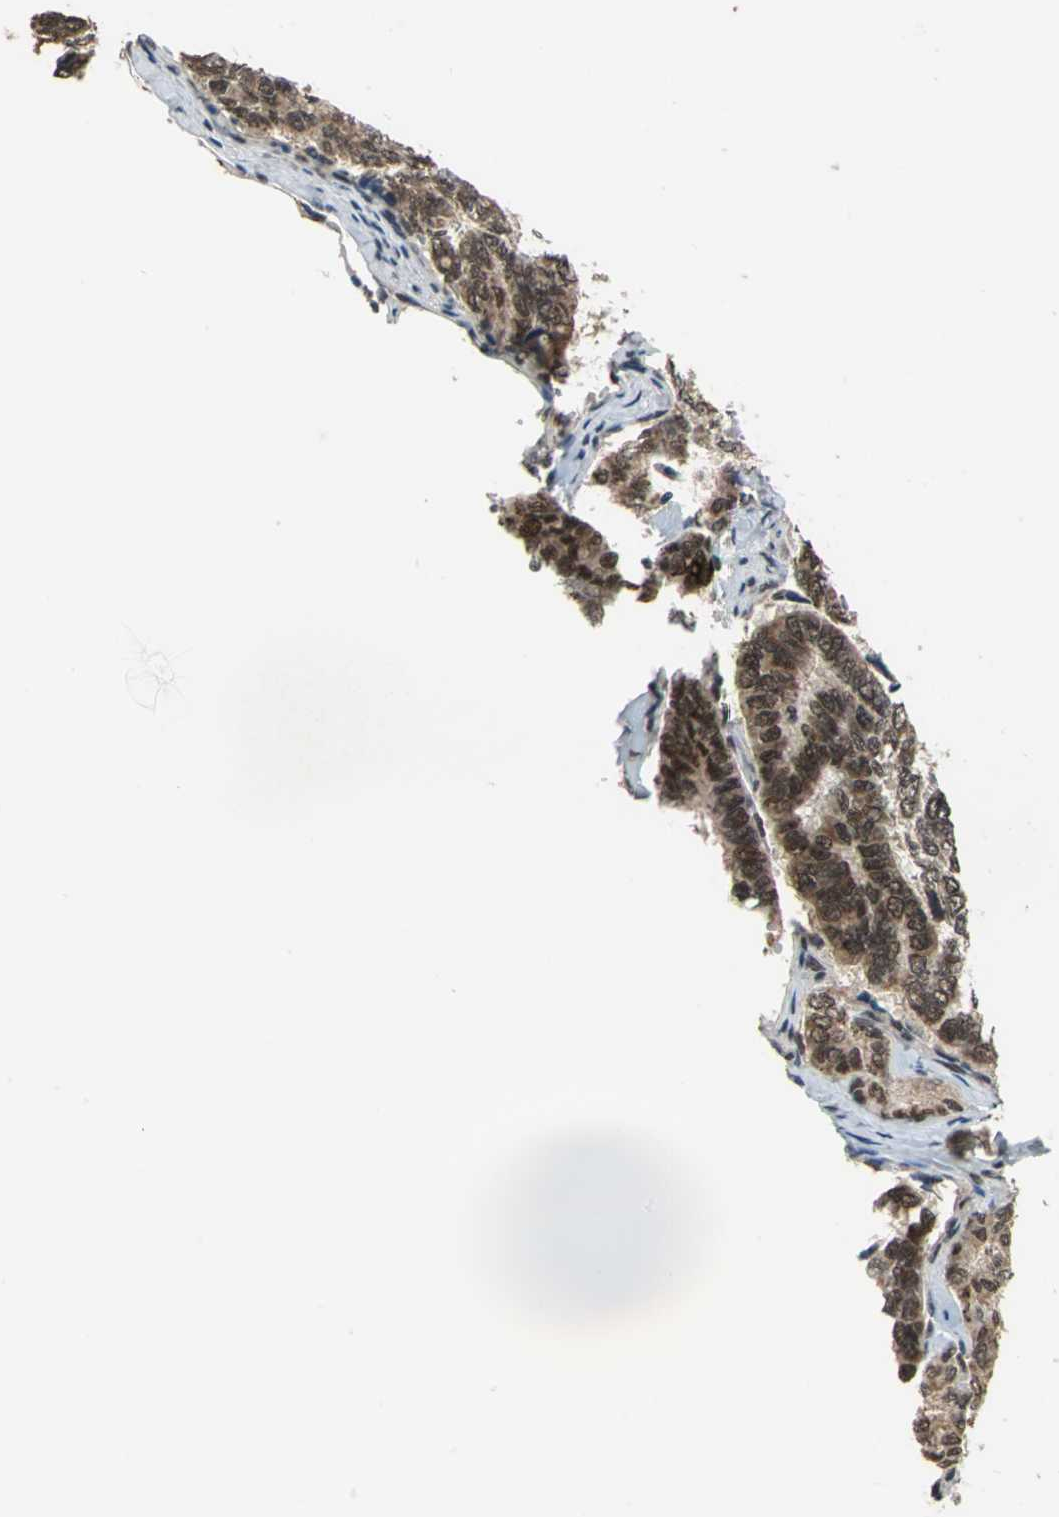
{"staining": {"intensity": "strong", "quantity": ">75%", "location": "cytoplasmic/membranous,nuclear"}, "tissue": "thyroid cancer", "cell_type": "Tumor cells", "image_type": "cancer", "snomed": [{"axis": "morphology", "description": "Papillary adenocarcinoma, NOS"}, {"axis": "topography", "description": "Thyroid gland"}], "caption": "This is a histology image of IHC staining of papillary adenocarcinoma (thyroid), which shows strong expression in the cytoplasmic/membranous and nuclear of tumor cells.", "gene": "ELF2", "patient": {"sex": "female", "age": 35}}